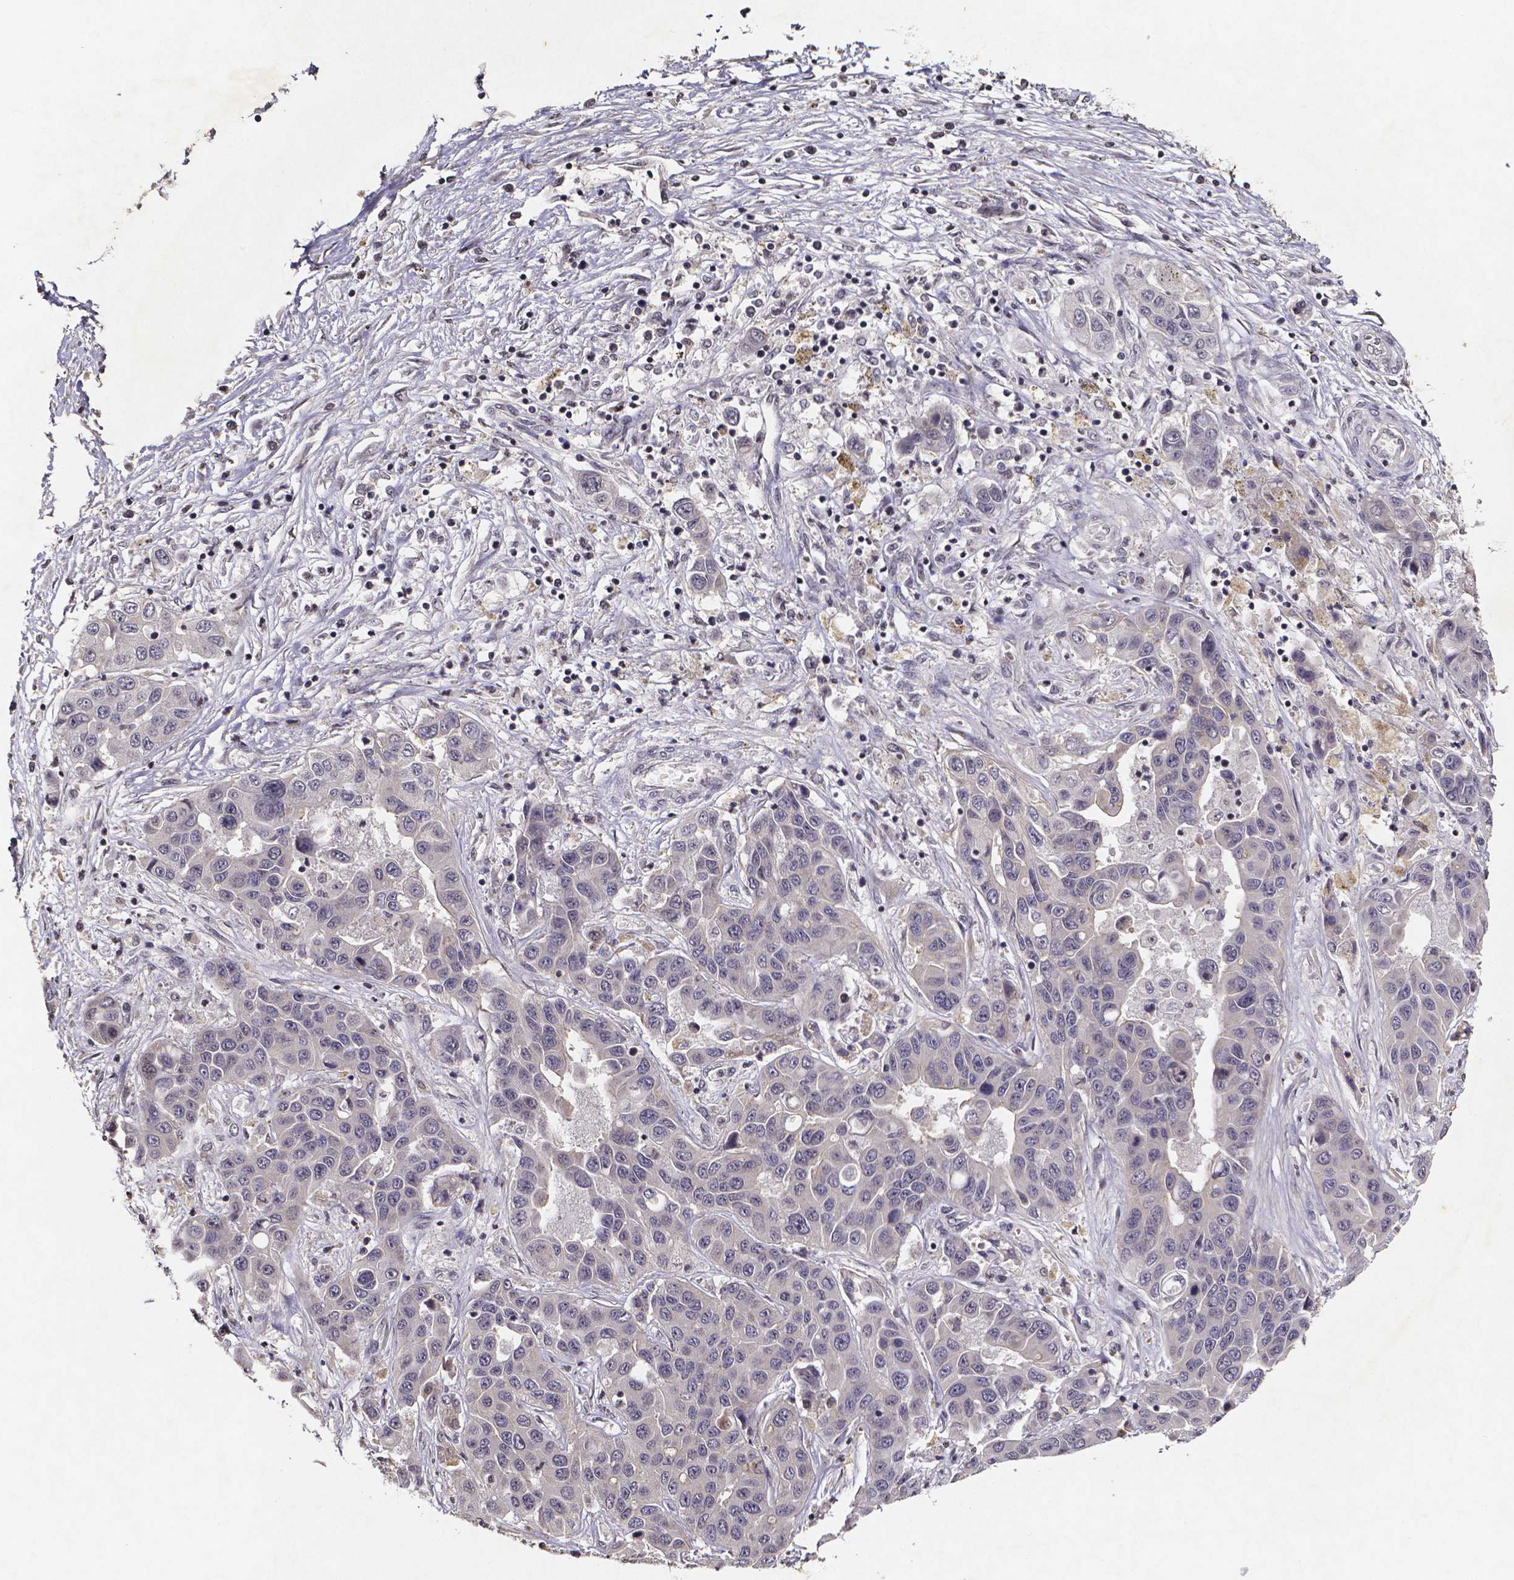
{"staining": {"intensity": "negative", "quantity": "none", "location": "none"}, "tissue": "liver cancer", "cell_type": "Tumor cells", "image_type": "cancer", "snomed": [{"axis": "morphology", "description": "Cholangiocarcinoma"}, {"axis": "topography", "description": "Liver"}], "caption": "Liver cancer (cholangiocarcinoma) was stained to show a protein in brown. There is no significant staining in tumor cells. The staining is performed using DAB (3,3'-diaminobenzidine) brown chromogen with nuclei counter-stained in using hematoxylin.", "gene": "TP73", "patient": {"sex": "female", "age": 52}}